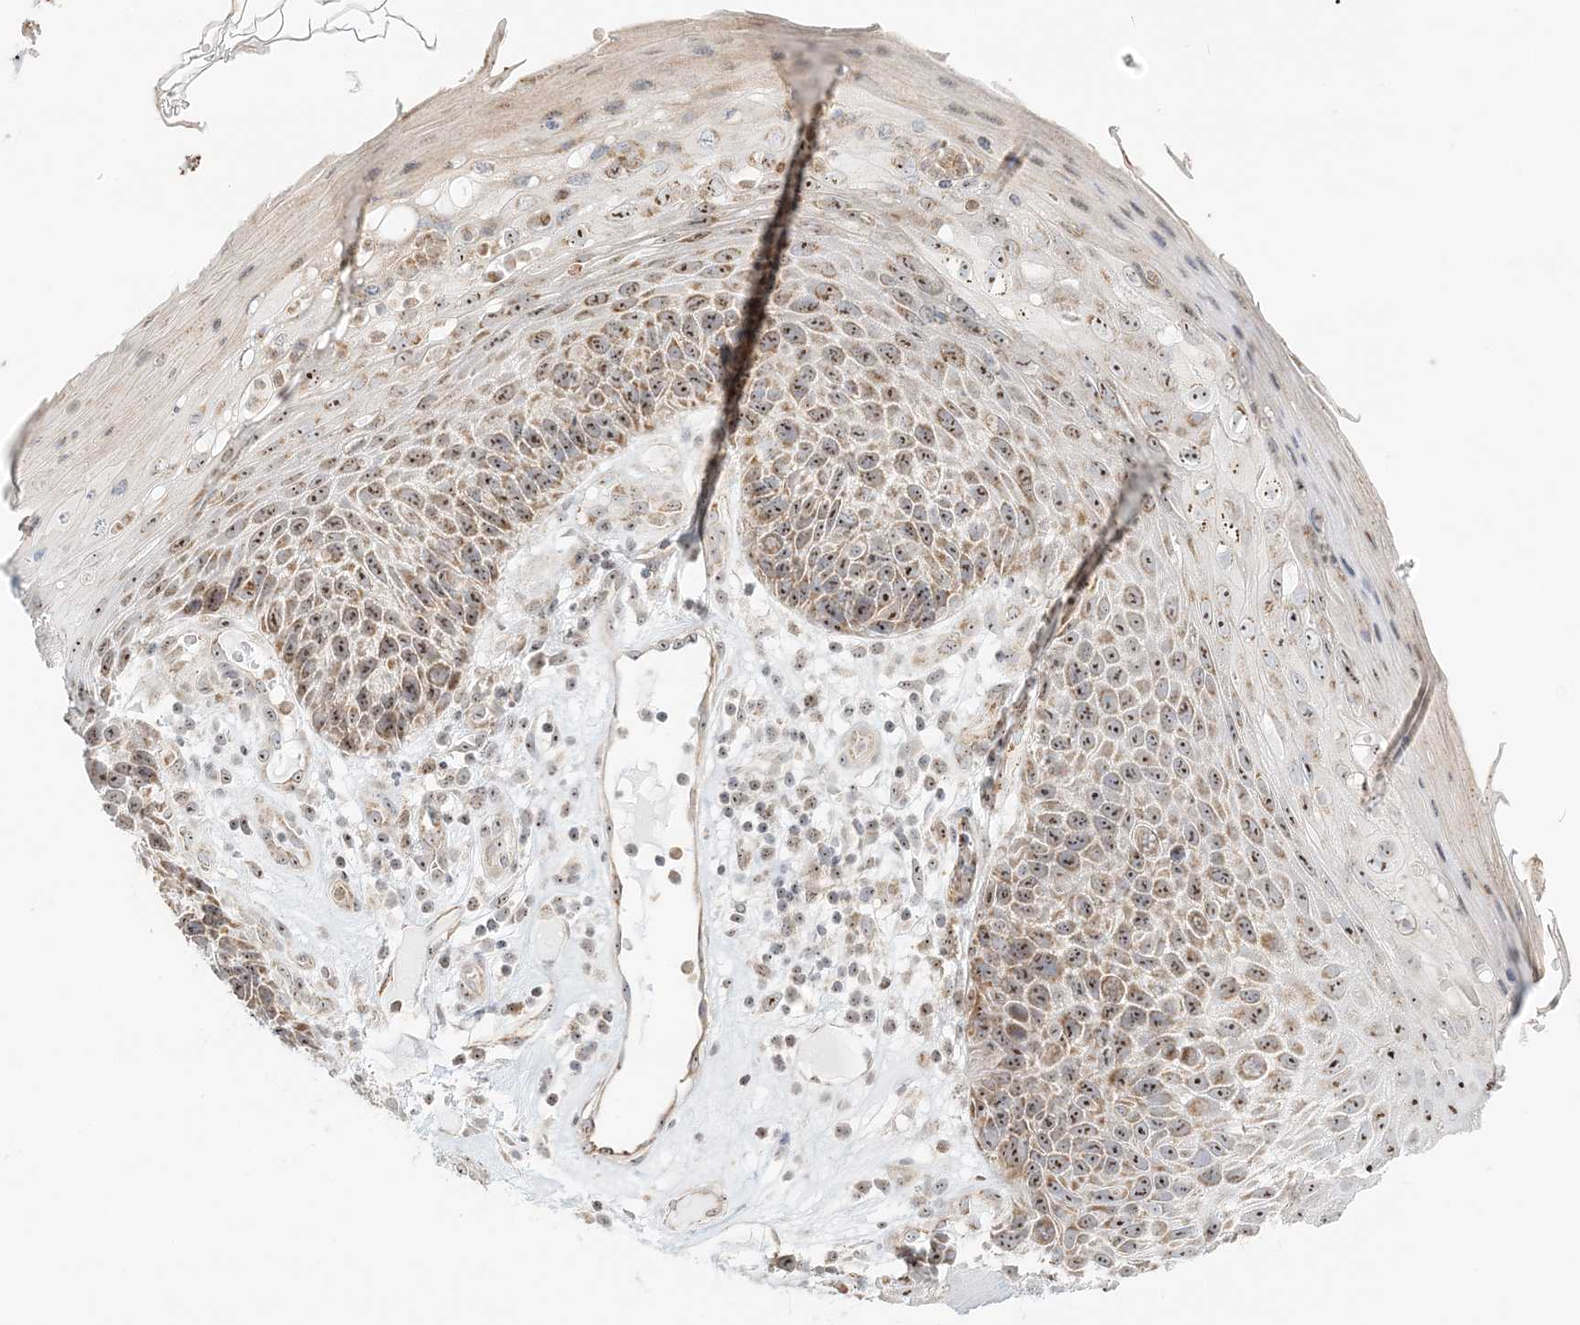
{"staining": {"intensity": "moderate", "quantity": ">75%", "location": "nuclear"}, "tissue": "skin cancer", "cell_type": "Tumor cells", "image_type": "cancer", "snomed": [{"axis": "morphology", "description": "Squamous cell carcinoma, NOS"}, {"axis": "topography", "description": "Skin"}], "caption": "IHC photomicrograph of neoplastic tissue: human skin squamous cell carcinoma stained using immunohistochemistry (IHC) reveals medium levels of moderate protein expression localized specifically in the nuclear of tumor cells, appearing as a nuclear brown color.", "gene": "UBE2F", "patient": {"sex": "female", "age": 88}}